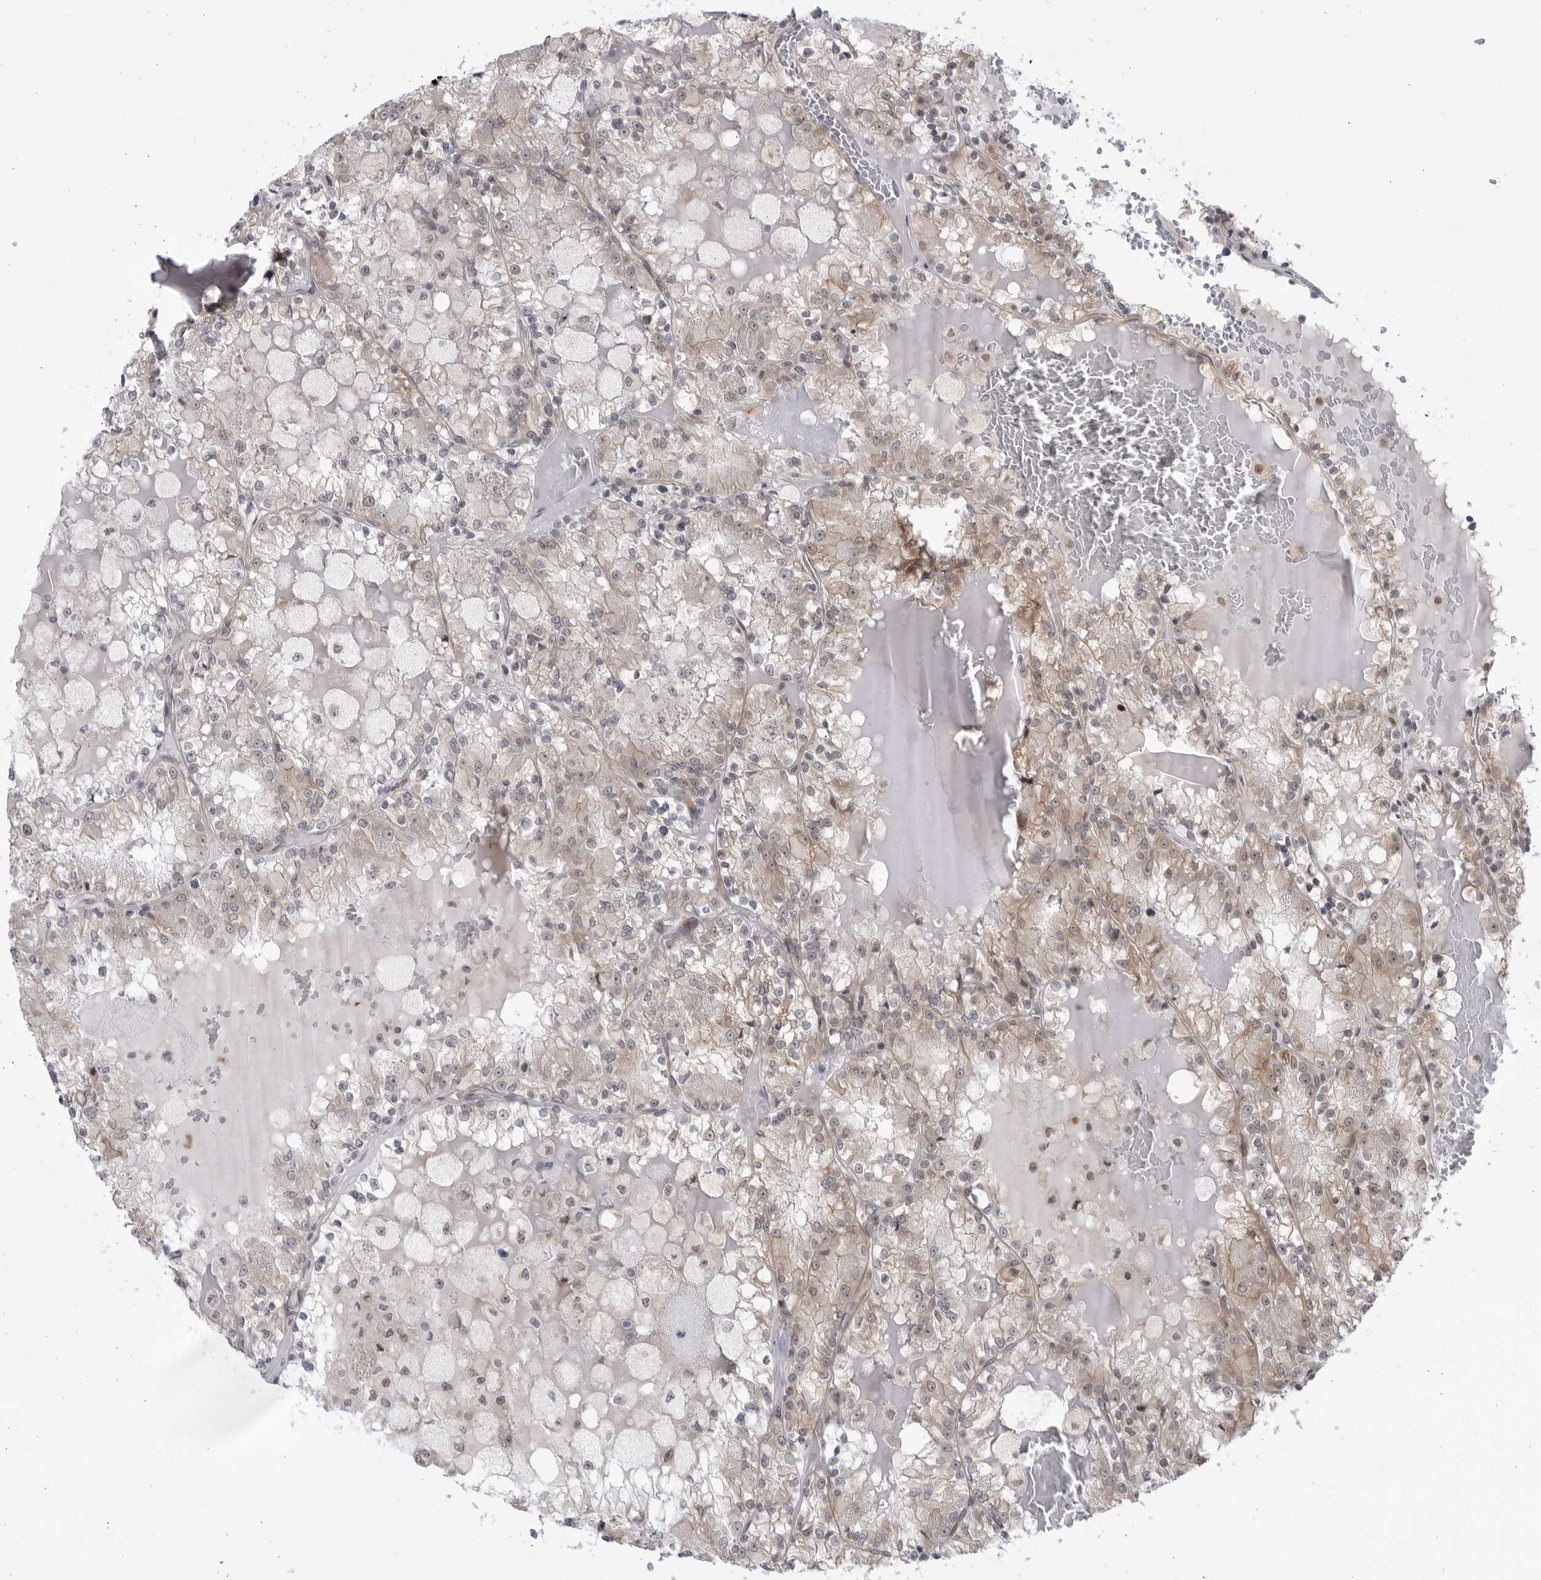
{"staining": {"intensity": "weak", "quantity": "25%-75%", "location": "cytoplasmic/membranous,nuclear"}, "tissue": "renal cancer", "cell_type": "Tumor cells", "image_type": "cancer", "snomed": [{"axis": "morphology", "description": "Adenocarcinoma, NOS"}, {"axis": "topography", "description": "Kidney"}], "caption": "Tumor cells demonstrate weak cytoplasmic/membranous and nuclear positivity in approximately 25%-75% of cells in renal adenocarcinoma. Nuclei are stained in blue.", "gene": "ITGB3BP", "patient": {"sex": "female", "age": 56}}